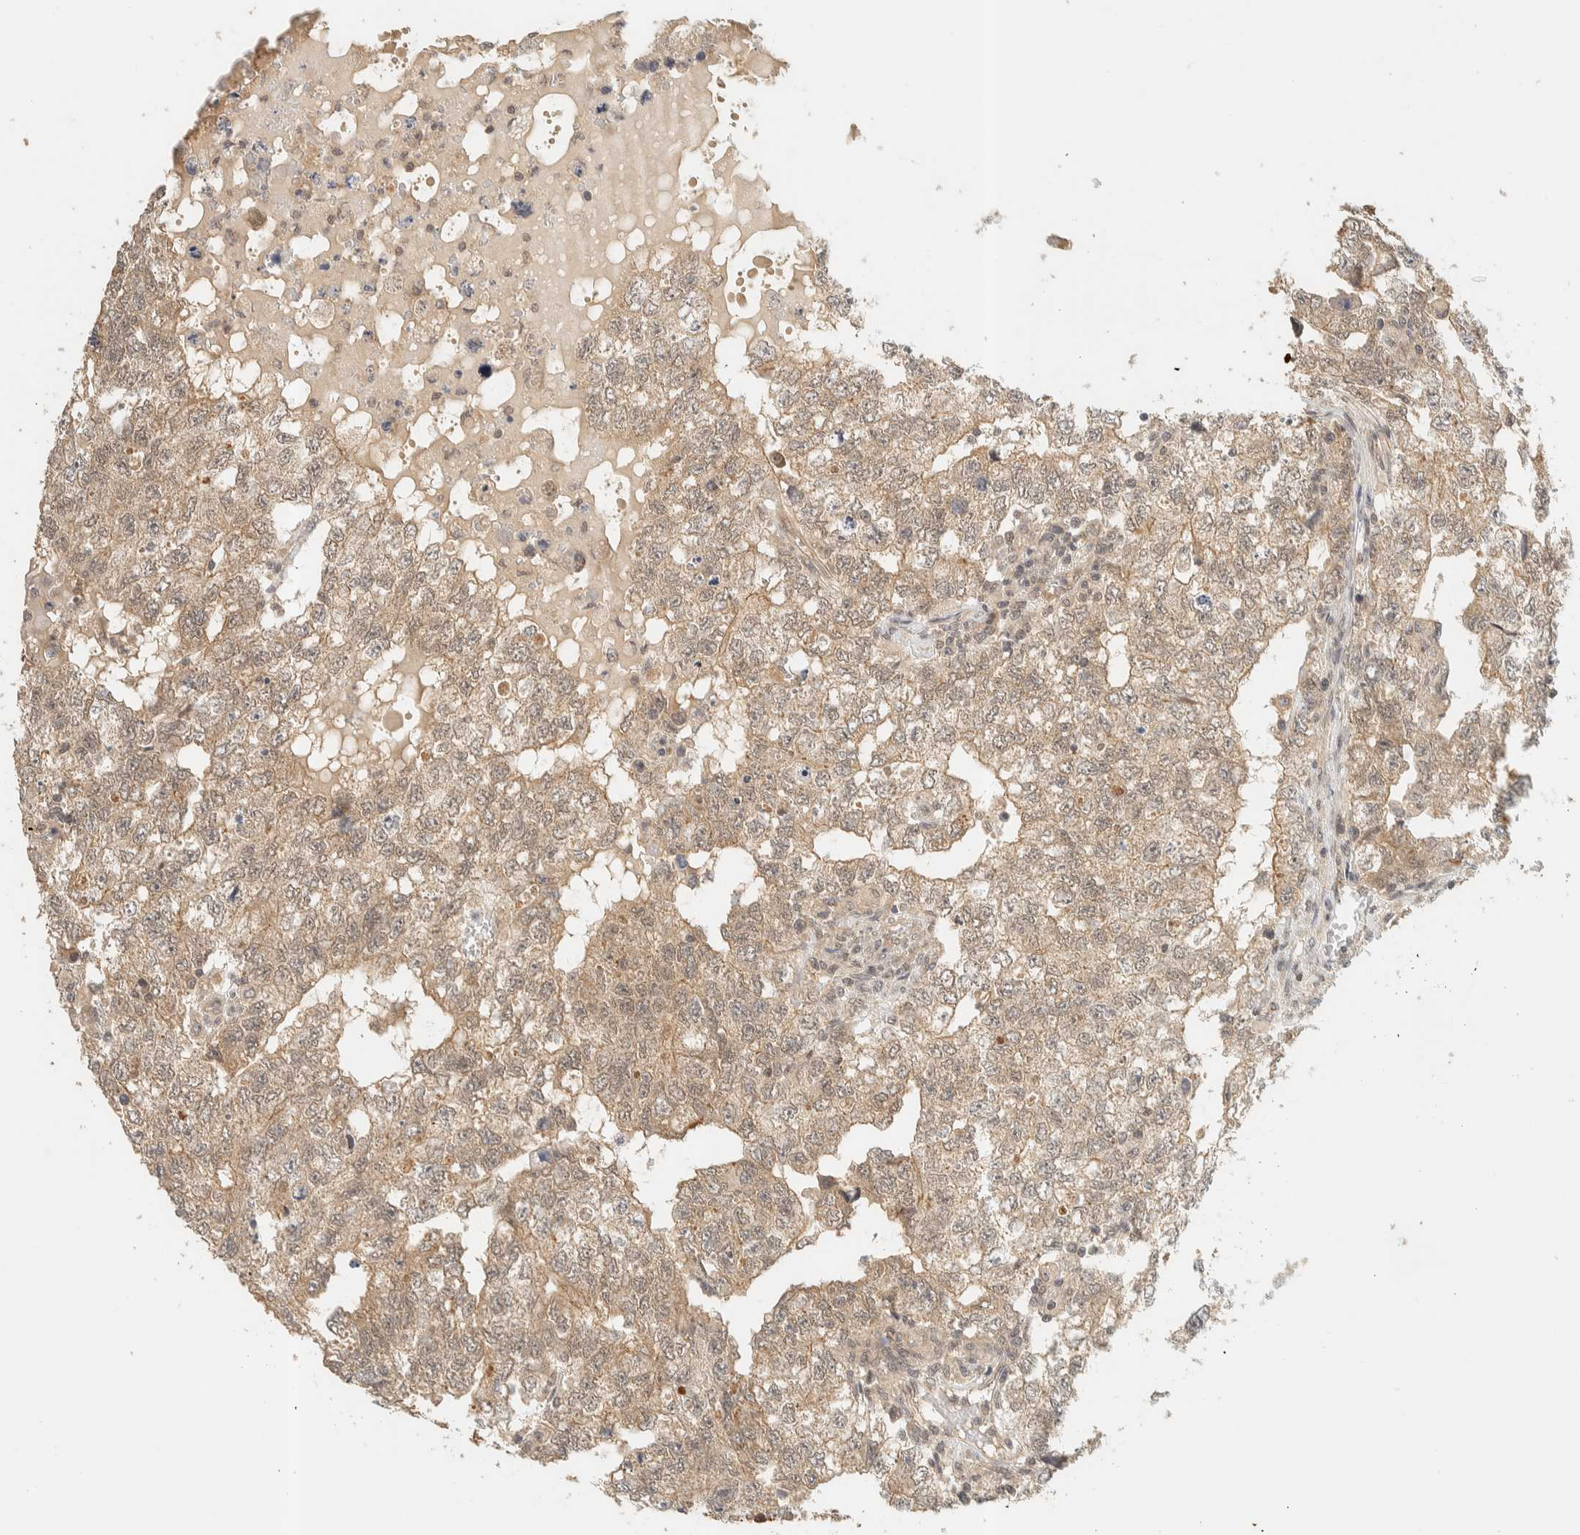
{"staining": {"intensity": "weak", "quantity": ">75%", "location": "cytoplasmic/membranous"}, "tissue": "testis cancer", "cell_type": "Tumor cells", "image_type": "cancer", "snomed": [{"axis": "morphology", "description": "Carcinoma, Embryonal, NOS"}, {"axis": "topography", "description": "Testis"}], "caption": "Embryonal carcinoma (testis) stained with immunohistochemistry (IHC) demonstrates weak cytoplasmic/membranous positivity in approximately >75% of tumor cells.", "gene": "KIFAP3", "patient": {"sex": "male", "age": 36}}